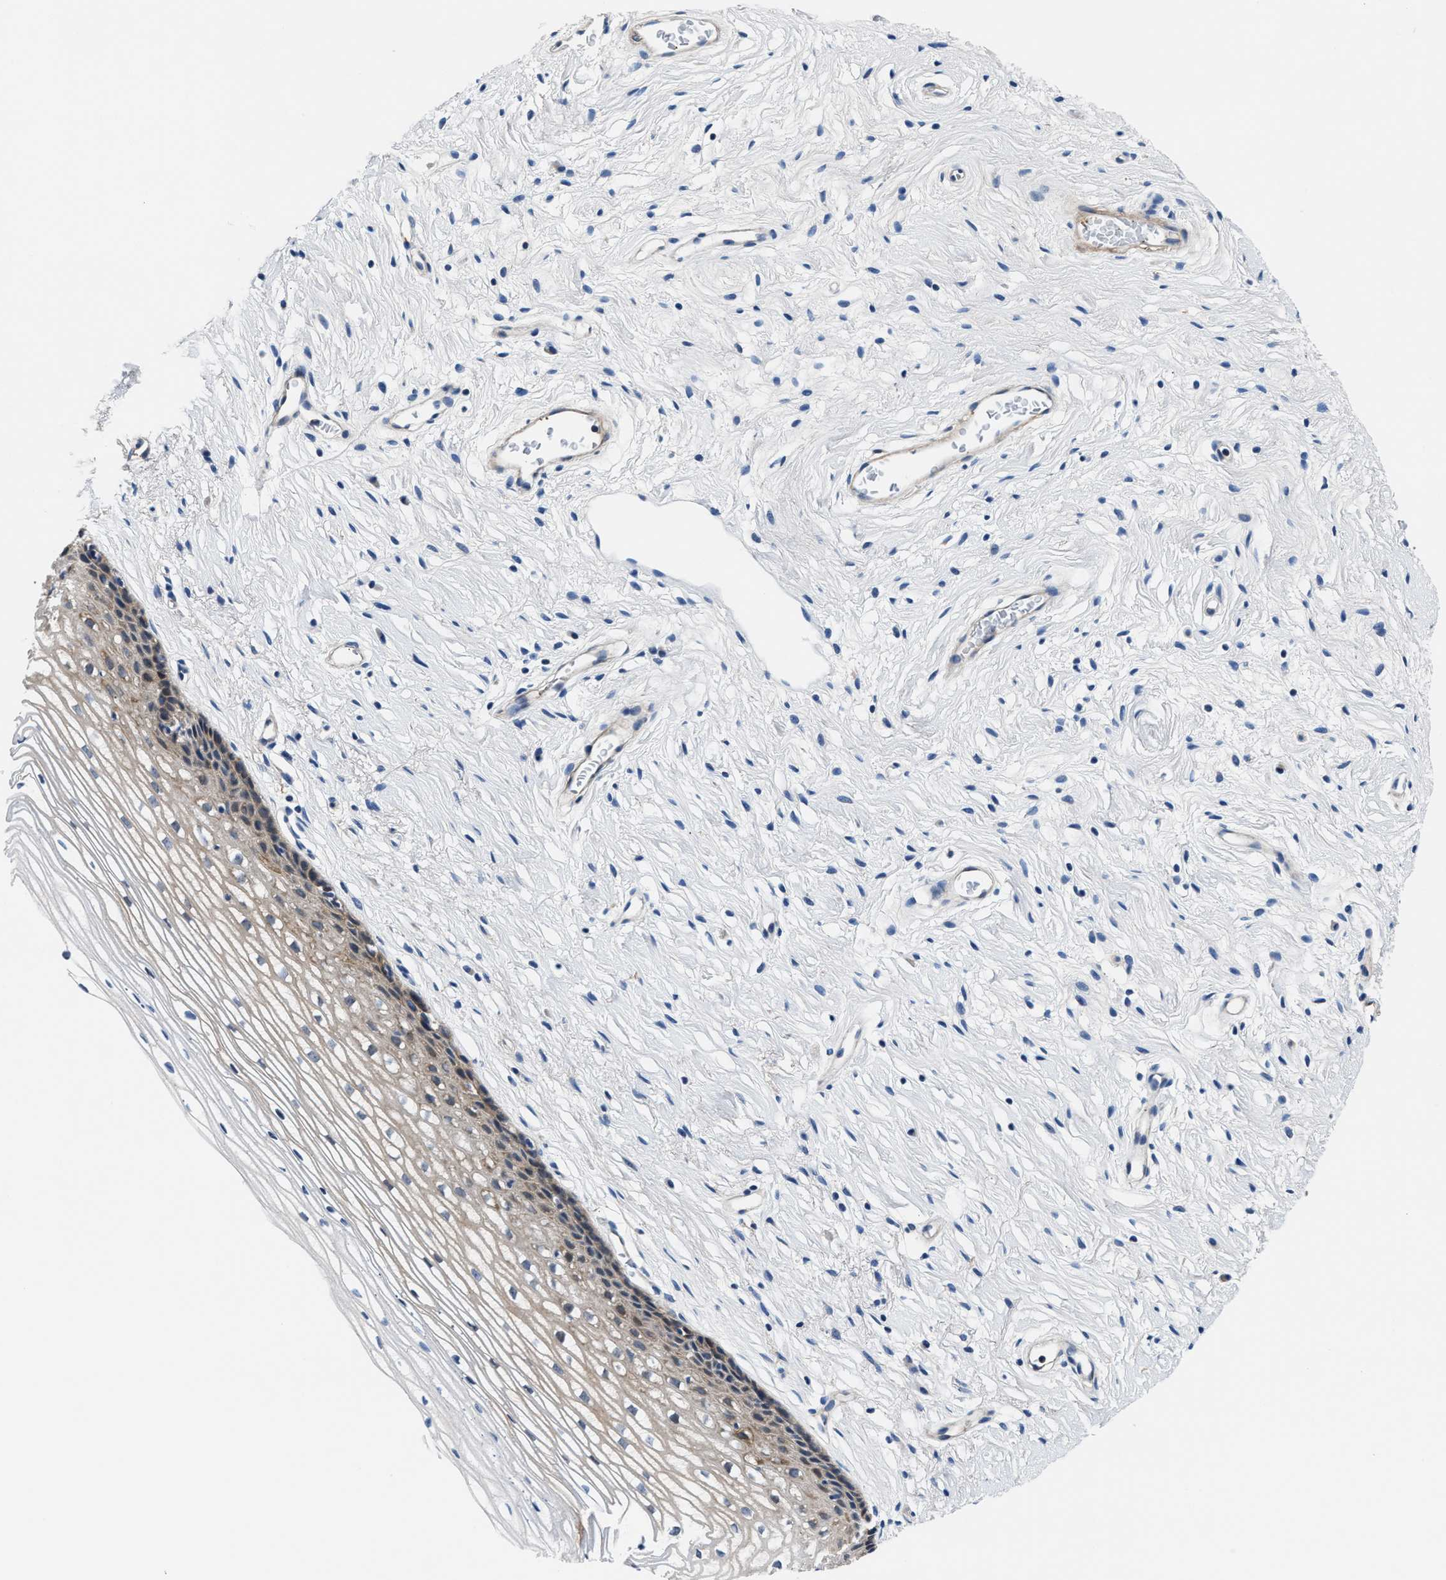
{"staining": {"intensity": "weak", "quantity": ">75%", "location": "cytoplasmic/membranous"}, "tissue": "cervix", "cell_type": "Glandular cells", "image_type": "normal", "snomed": [{"axis": "morphology", "description": "Normal tissue, NOS"}, {"axis": "topography", "description": "Cervix"}], "caption": "DAB immunohistochemical staining of unremarkable human cervix displays weak cytoplasmic/membranous protein positivity in approximately >75% of glandular cells.", "gene": "PARG", "patient": {"sex": "female", "age": 77}}